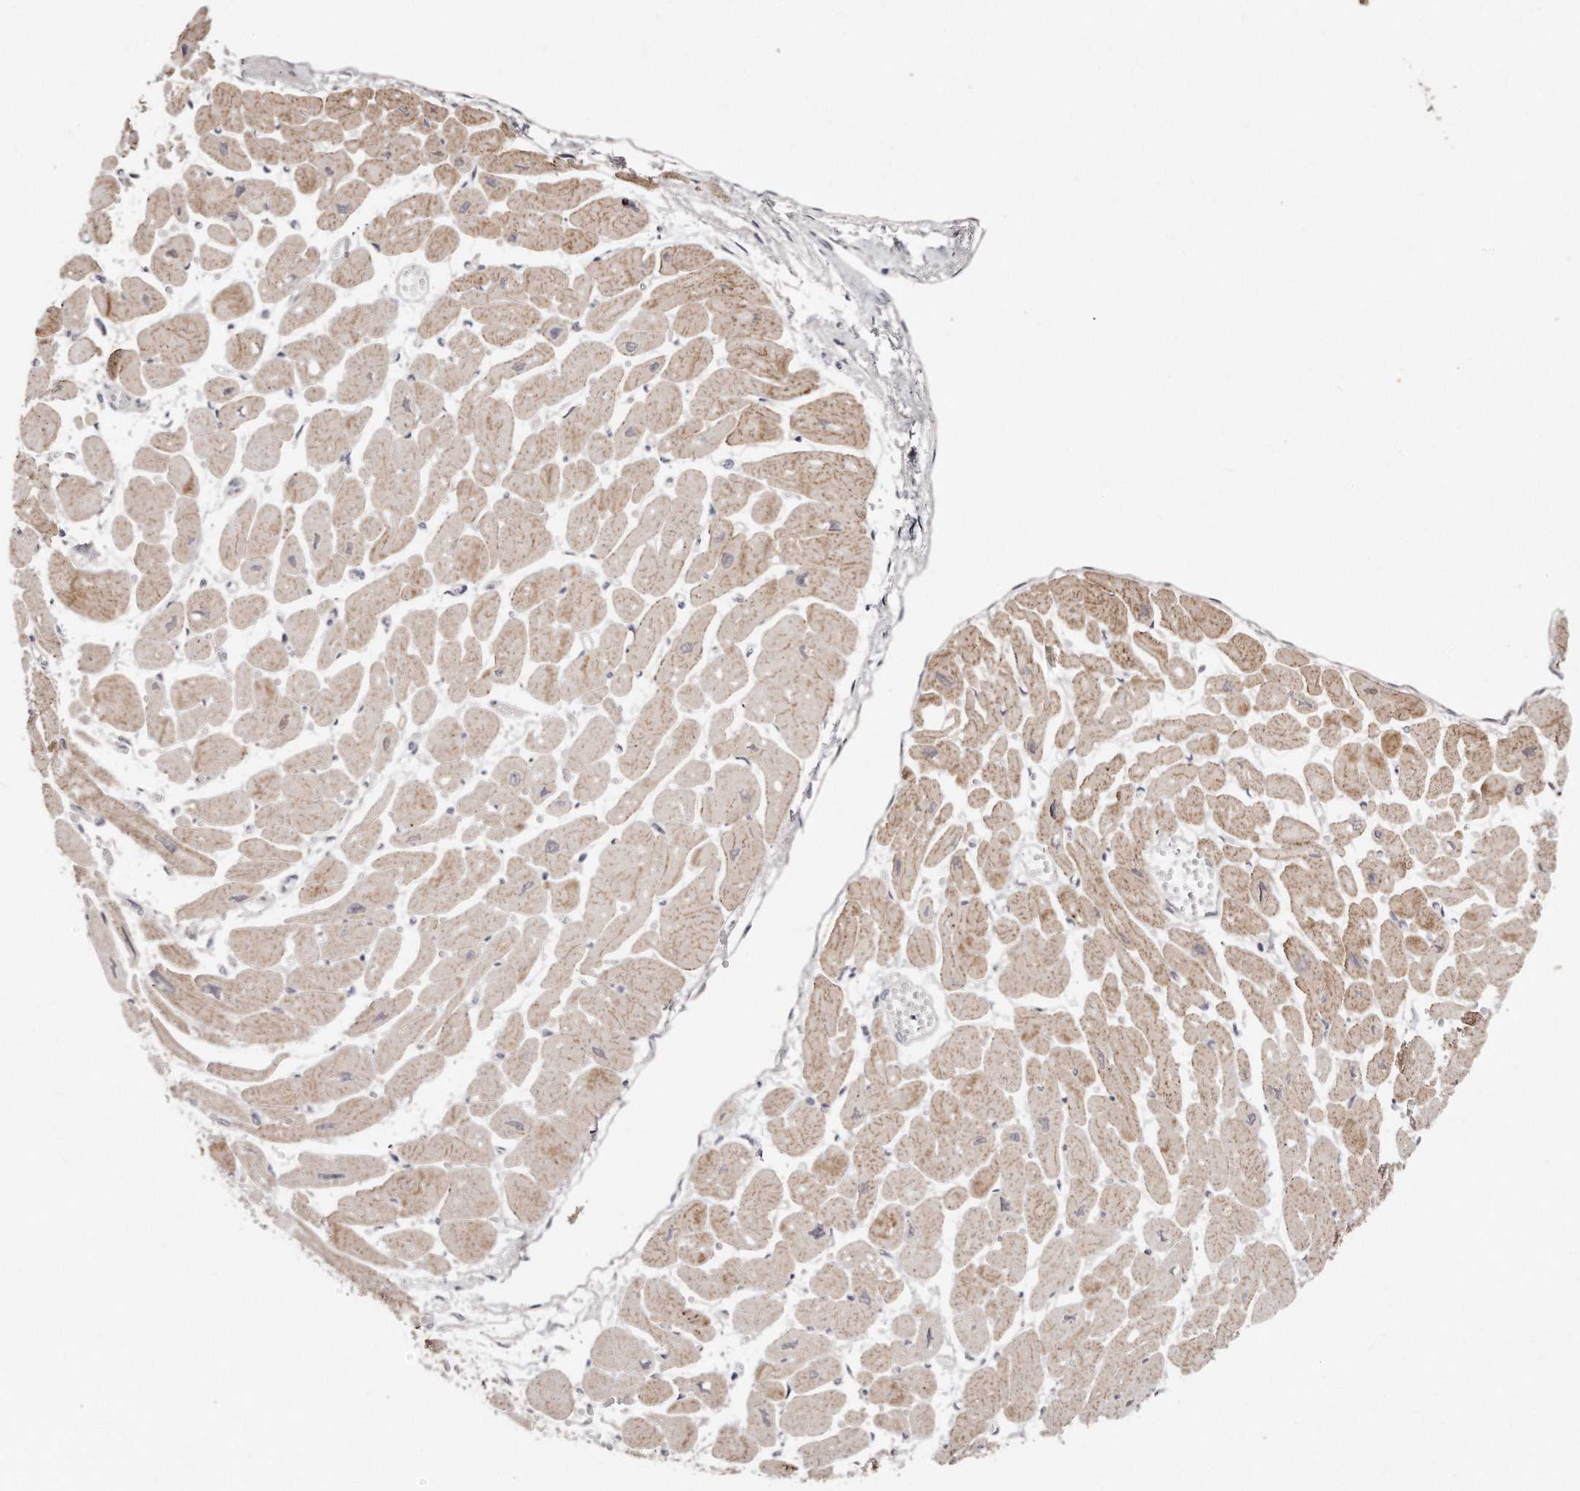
{"staining": {"intensity": "moderate", "quantity": "25%-75%", "location": "cytoplasmic/membranous"}, "tissue": "heart muscle", "cell_type": "Cardiomyocytes", "image_type": "normal", "snomed": [{"axis": "morphology", "description": "Normal tissue, NOS"}, {"axis": "topography", "description": "Heart"}], "caption": "The image demonstrates staining of normal heart muscle, revealing moderate cytoplasmic/membranous protein expression (brown color) within cardiomyocytes. (IHC, brightfield microscopy, high magnification).", "gene": "CASZ1", "patient": {"sex": "female", "age": 54}}